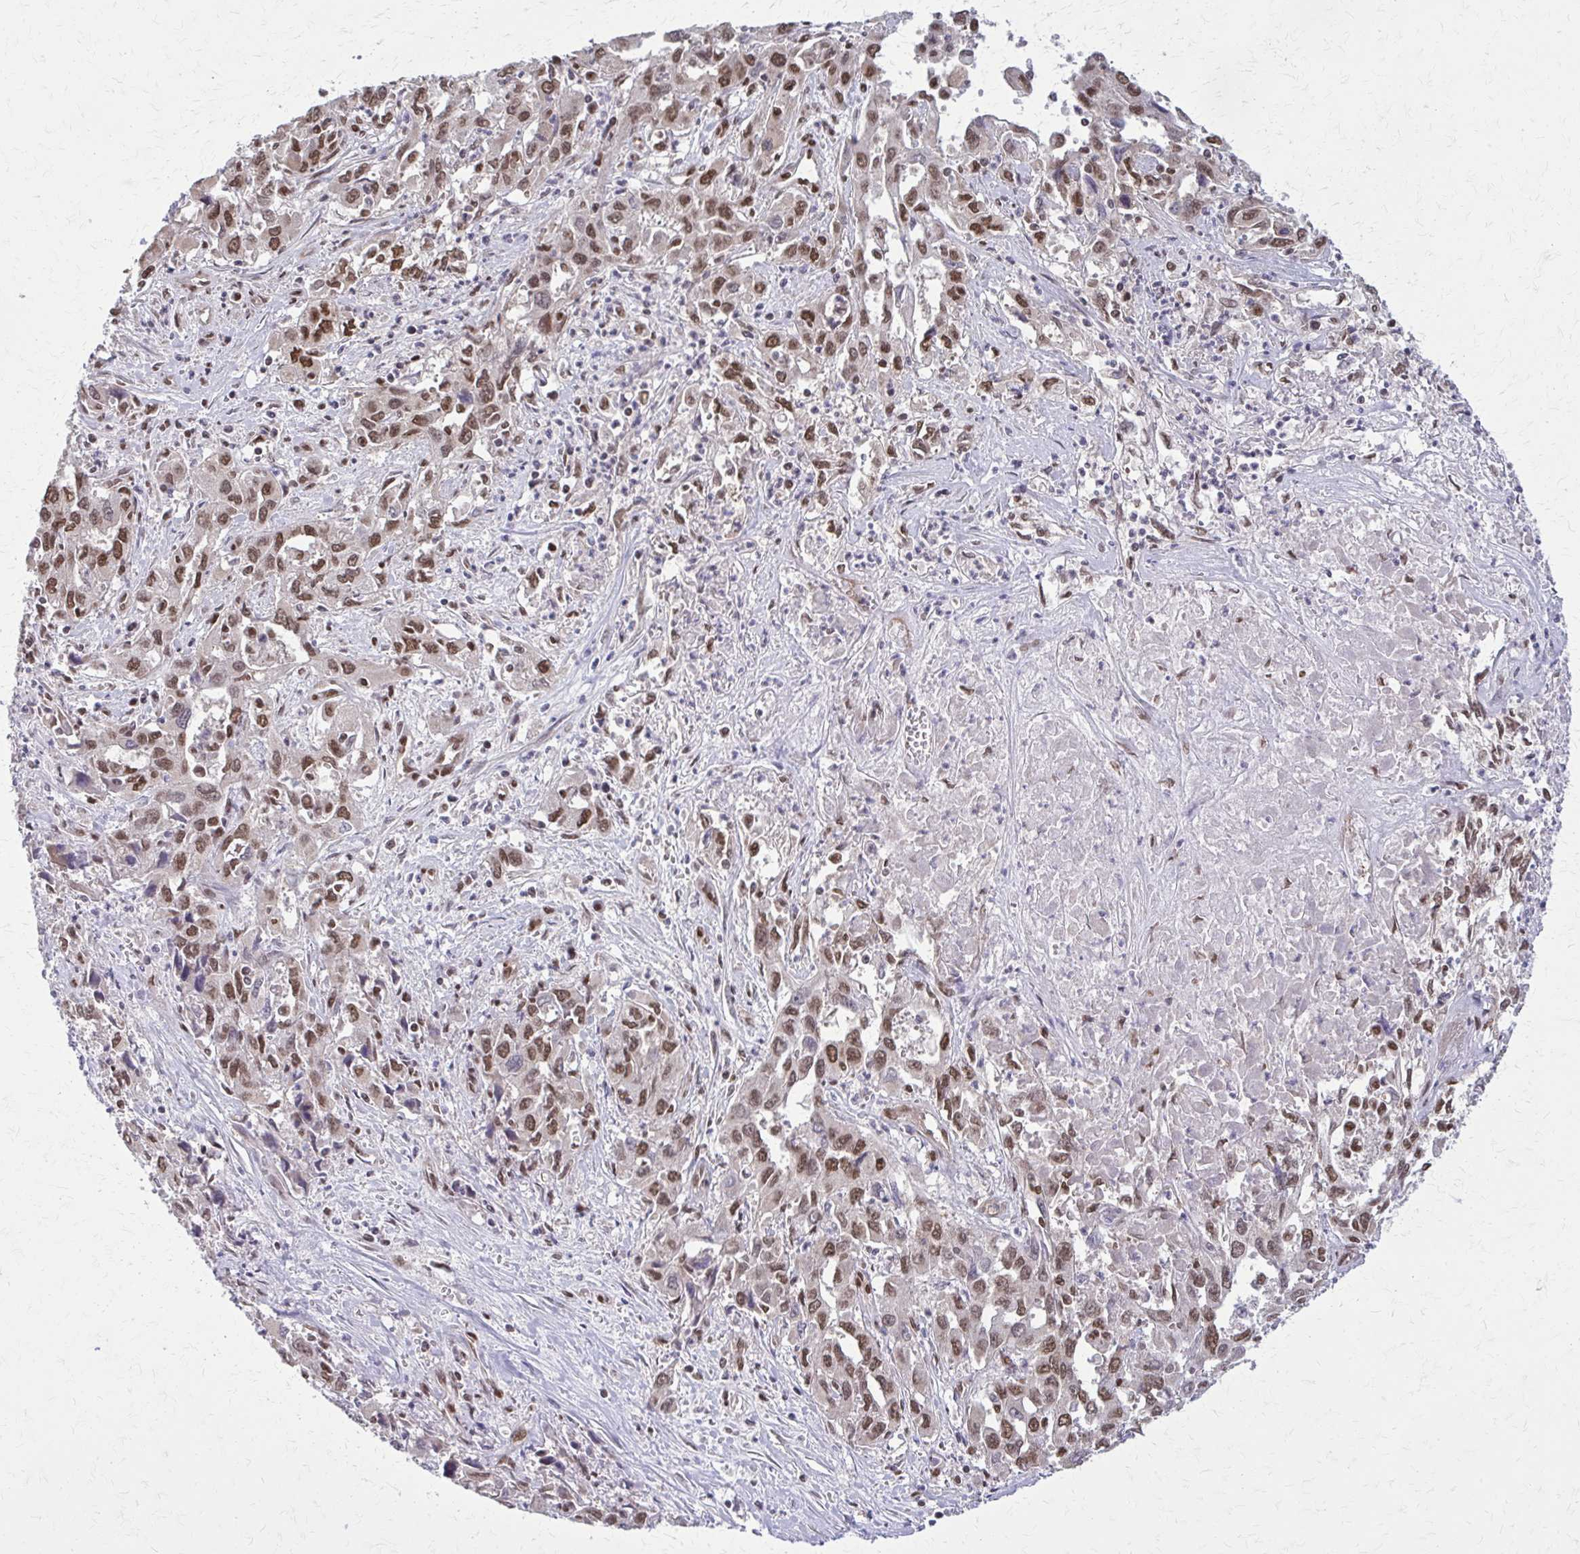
{"staining": {"intensity": "moderate", "quantity": ">75%", "location": "nuclear"}, "tissue": "liver cancer", "cell_type": "Tumor cells", "image_type": "cancer", "snomed": [{"axis": "morphology", "description": "Carcinoma, Hepatocellular, NOS"}, {"axis": "topography", "description": "Liver"}], "caption": "Immunohistochemical staining of liver cancer reveals medium levels of moderate nuclear positivity in approximately >75% of tumor cells.", "gene": "TTF1", "patient": {"sex": "male", "age": 63}}